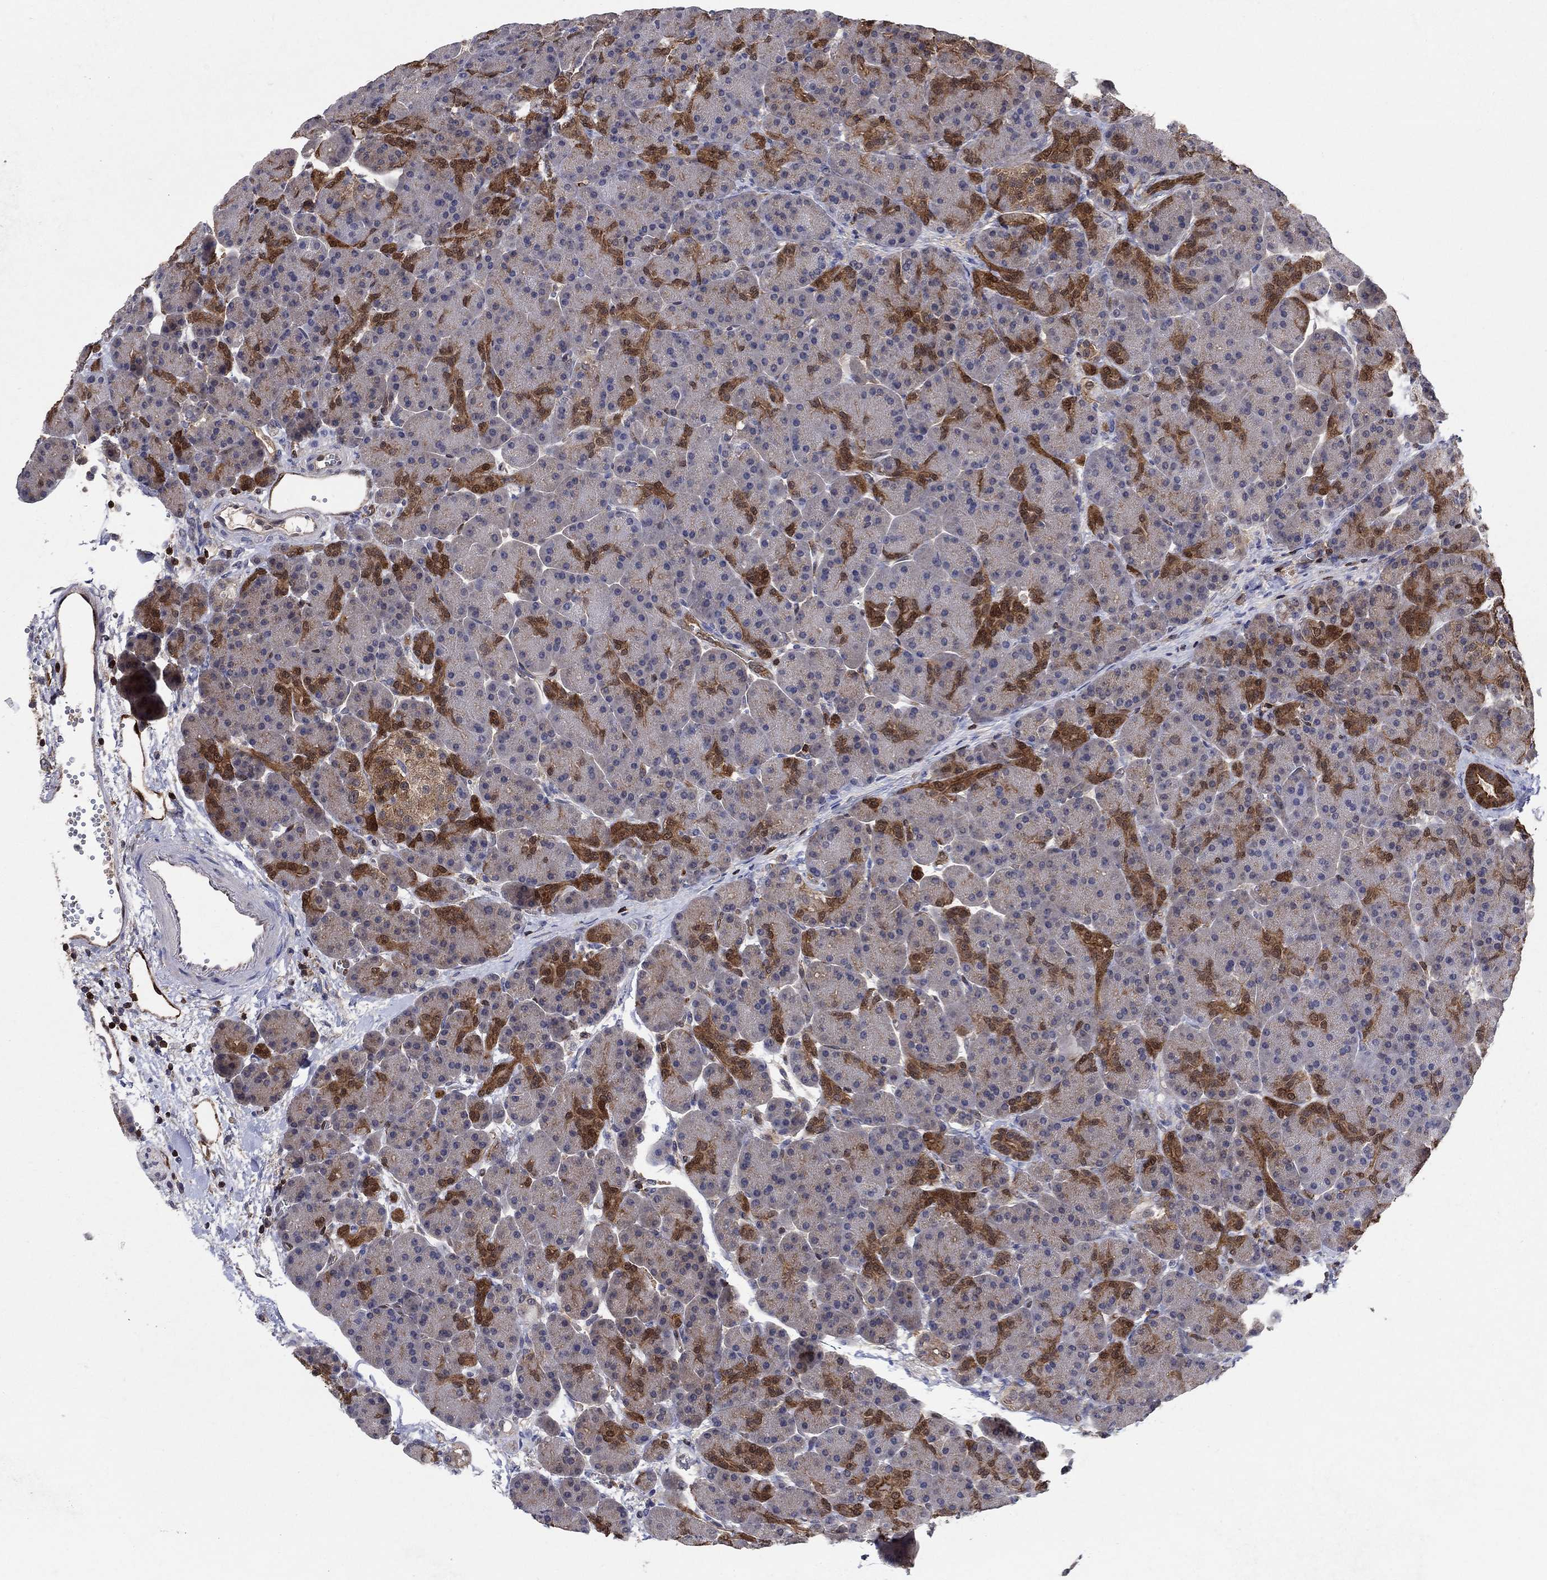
{"staining": {"intensity": "strong", "quantity": "<25%", "location": "cytoplasmic/membranous"}, "tissue": "pancreas", "cell_type": "Exocrine glandular cells", "image_type": "normal", "snomed": [{"axis": "morphology", "description": "Normal tissue, NOS"}, {"axis": "topography", "description": "Pancreas"}], "caption": "Immunohistochemical staining of normal human pancreas exhibits strong cytoplasmic/membranous protein expression in about <25% of exocrine glandular cells.", "gene": "AGFG2", "patient": {"sex": "female", "age": 63}}